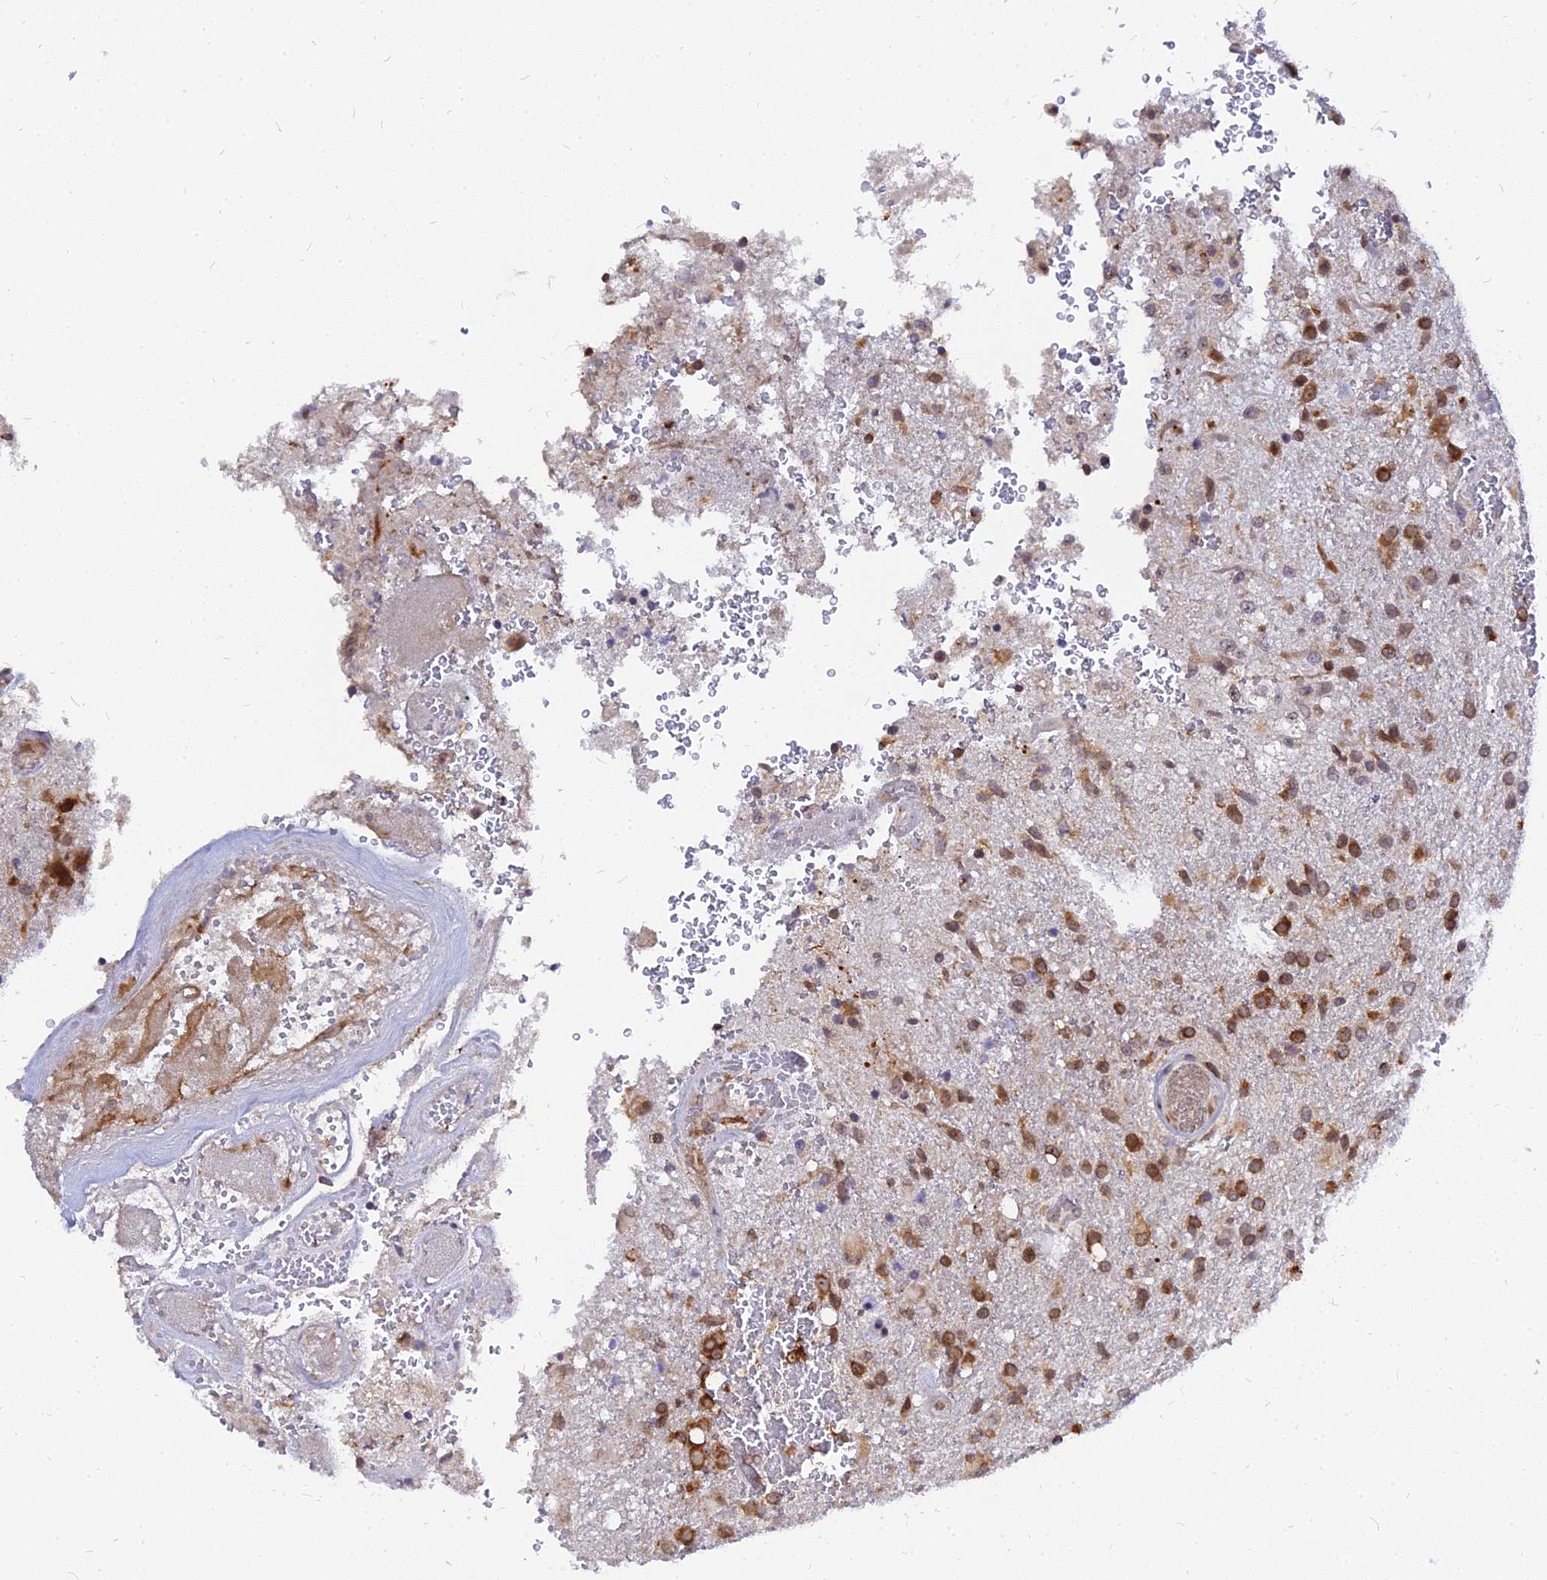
{"staining": {"intensity": "strong", "quantity": ">75%", "location": "cytoplasmic/membranous"}, "tissue": "glioma", "cell_type": "Tumor cells", "image_type": "cancer", "snomed": [{"axis": "morphology", "description": "Glioma, malignant, High grade"}, {"axis": "topography", "description": "Brain"}], "caption": "This histopathology image shows immunohistochemistry staining of human glioma, with high strong cytoplasmic/membranous expression in about >75% of tumor cells.", "gene": "RNF121", "patient": {"sex": "female", "age": 74}}